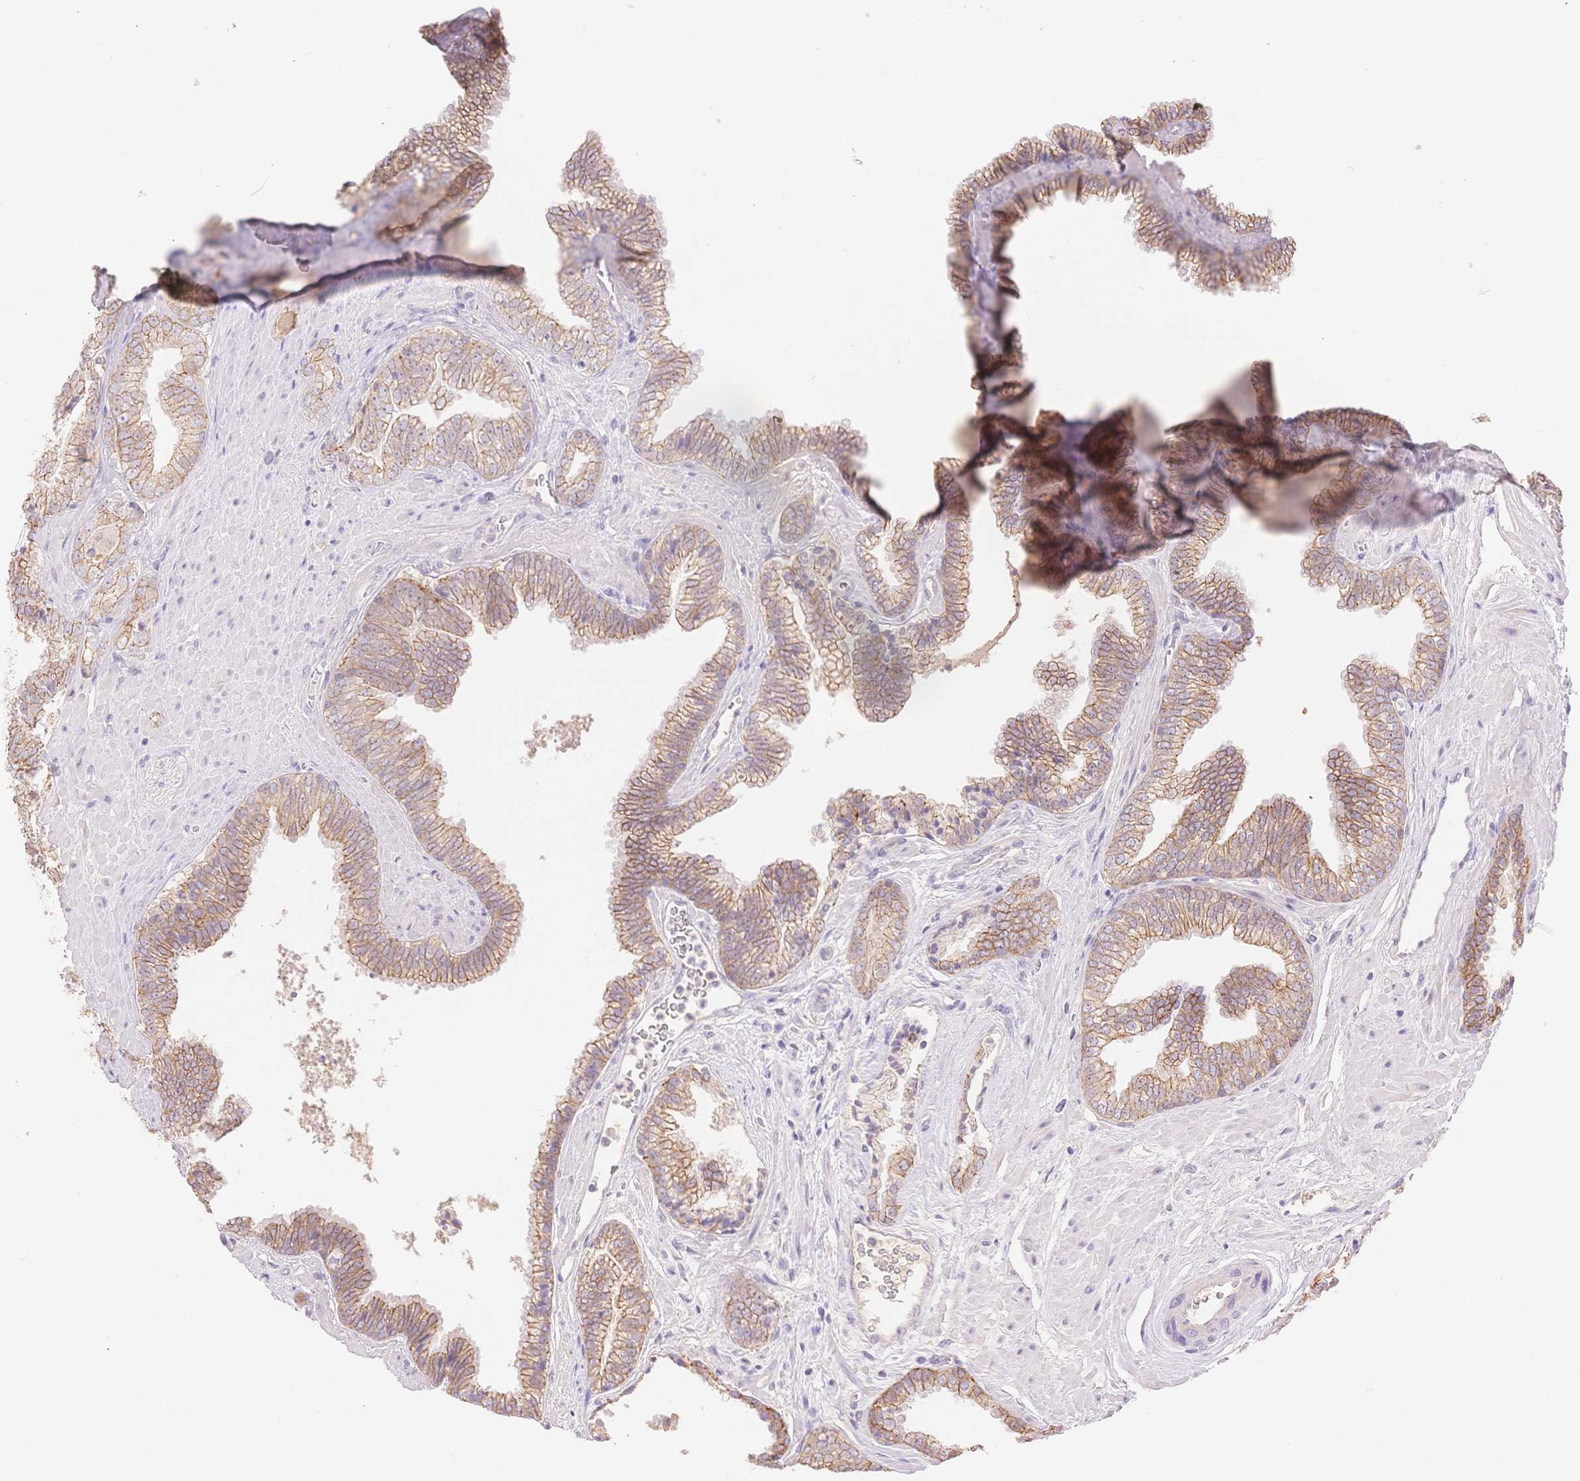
{"staining": {"intensity": "moderate", "quantity": ">75%", "location": "cytoplasmic/membranous"}, "tissue": "prostate cancer", "cell_type": "Tumor cells", "image_type": "cancer", "snomed": [{"axis": "morphology", "description": "Adenocarcinoma, High grade"}, {"axis": "topography", "description": "Prostate"}], "caption": "Protein staining displays moderate cytoplasmic/membranous expression in approximately >75% of tumor cells in prostate cancer.", "gene": "WDR54", "patient": {"sex": "male", "age": 68}}